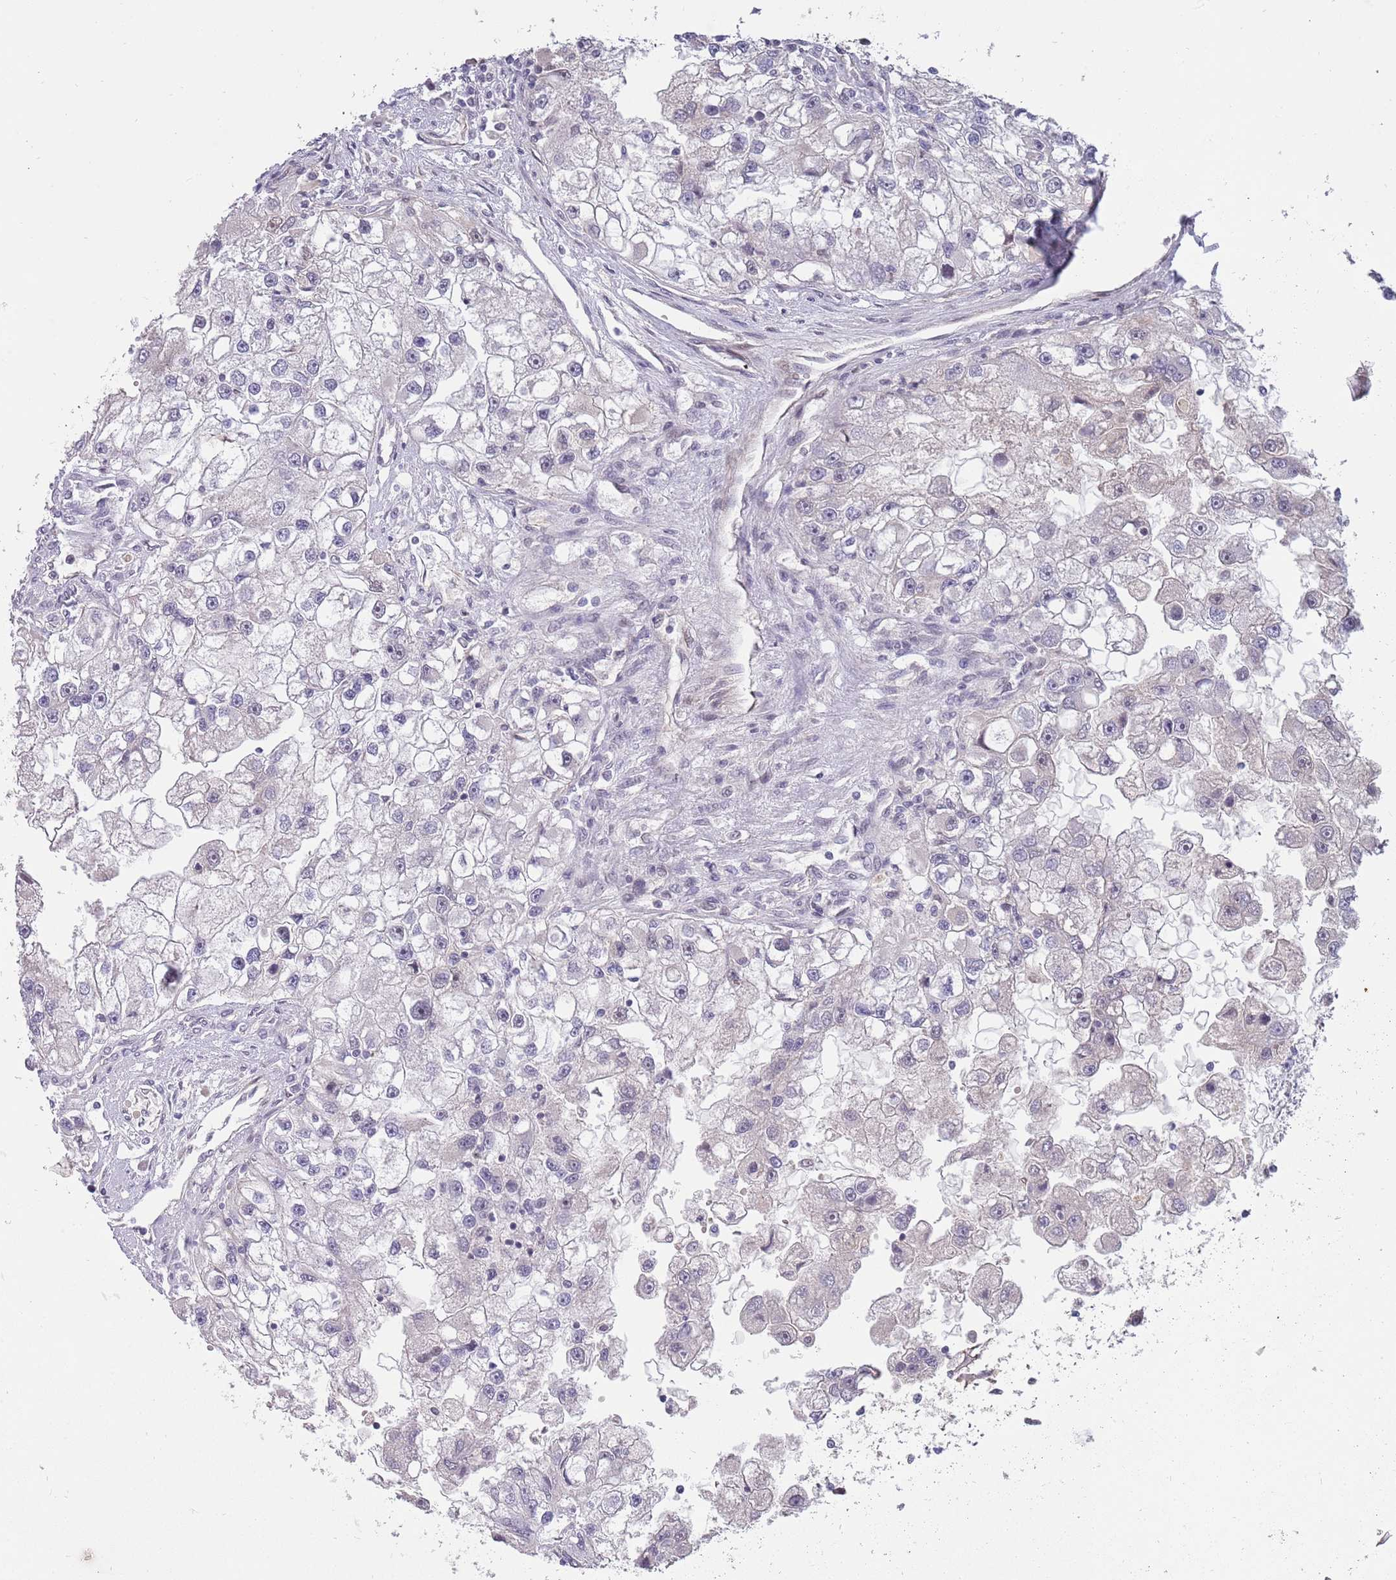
{"staining": {"intensity": "negative", "quantity": "none", "location": "none"}, "tissue": "renal cancer", "cell_type": "Tumor cells", "image_type": "cancer", "snomed": [{"axis": "morphology", "description": "Adenocarcinoma, NOS"}, {"axis": "topography", "description": "Kidney"}], "caption": "The image shows no staining of tumor cells in adenocarcinoma (renal).", "gene": "ZBTB7A", "patient": {"sex": "male", "age": 63}}